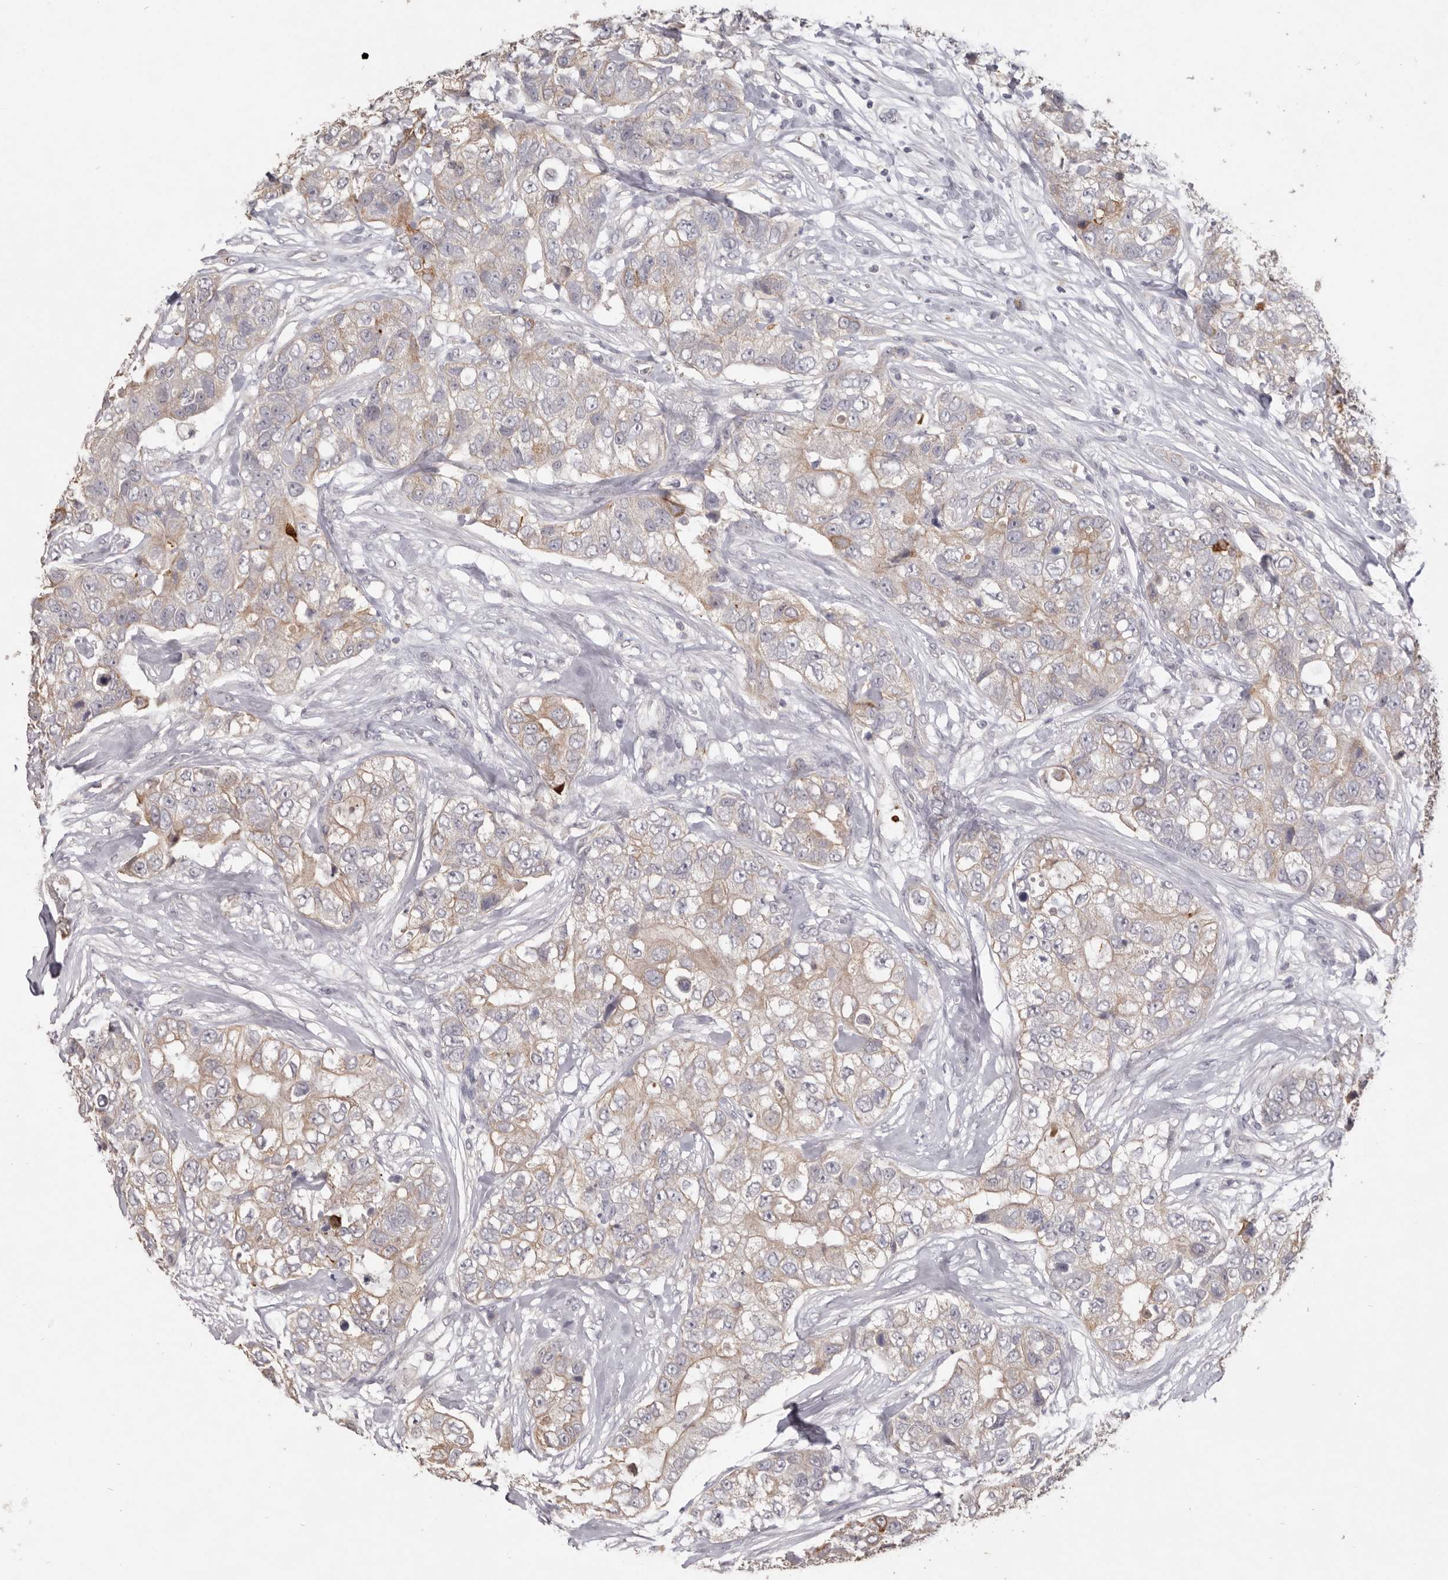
{"staining": {"intensity": "moderate", "quantity": "<25%", "location": "cytoplasmic/membranous"}, "tissue": "breast cancer", "cell_type": "Tumor cells", "image_type": "cancer", "snomed": [{"axis": "morphology", "description": "Duct carcinoma"}, {"axis": "topography", "description": "Breast"}], "caption": "High-magnification brightfield microscopy of breast invasive ductal carcinoma stained with DAB (3,3'-diaminobenzidine) (brown) and counterstained with hematoxylin (blue). tumor cells exhibit moderate cytoplasmic/membranous staining is identified in approximately<25% of cells. (brown staining indicates protein expression, while blue staining denotes nuclei).", "gene": "ZYG11B", "patient": {"sex": "female", "age": 62}}